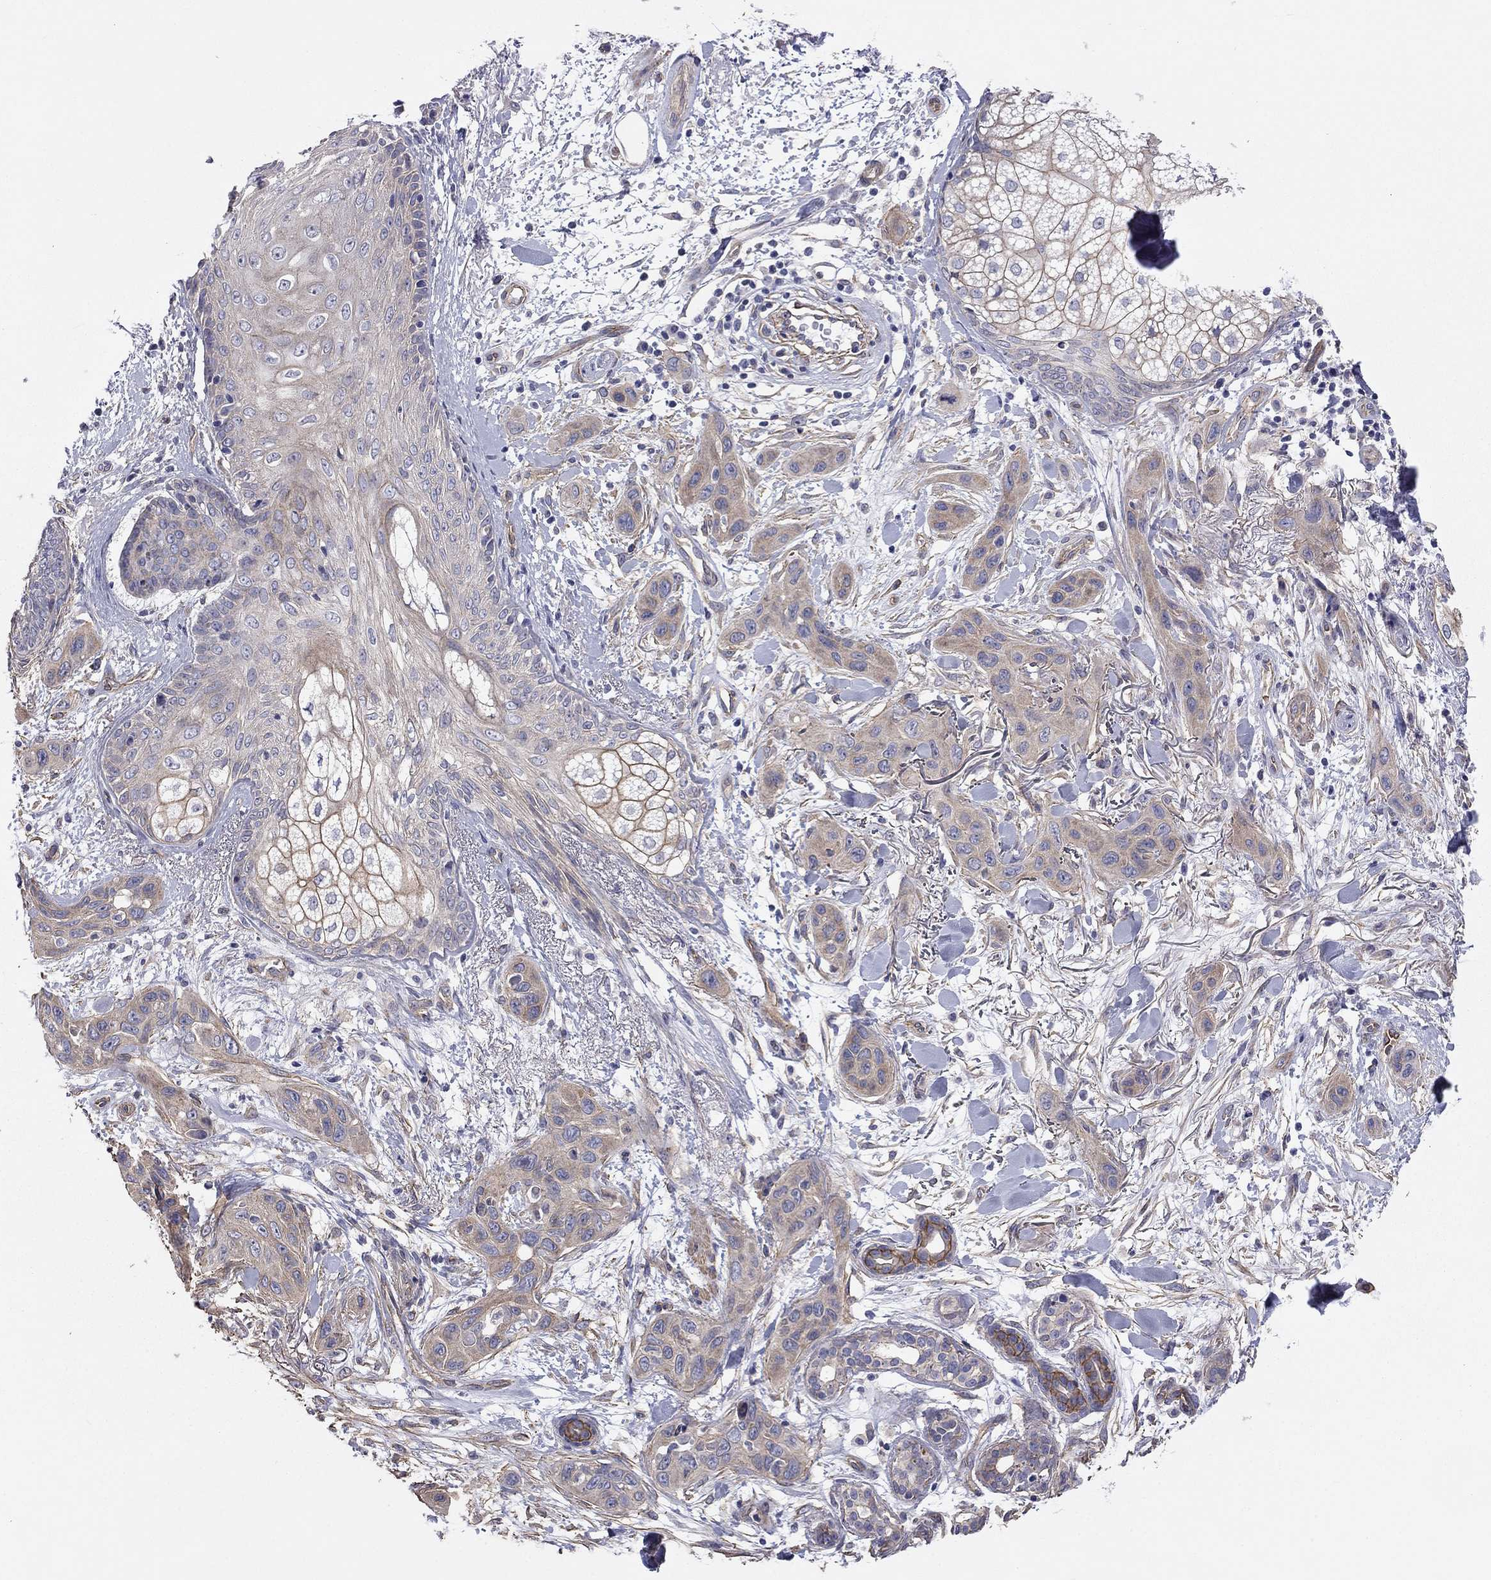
{"staining": {"intensity": "weak", "quantity": "25%-75%", "location": "cytoplasmic/membranous"}, "tissue": "skin cancer", "cell_type": "Tumor cells", "image_type": "cancer", "snomed": [{"axis": "morphology", "description": "Squamous cell carcinoma, NOS"}, {"axis": "topography", "description": "Skin"}], "caption": "Approximately 25%-75% of tumor cells in skin cancer (squamous cell carcinoma) display weak cytoplasmic/membranous protein staining as visualized by brown immunohistochemical staining.", "gene": "TCHH", "patient": {"sex": "male", "age": 78}}